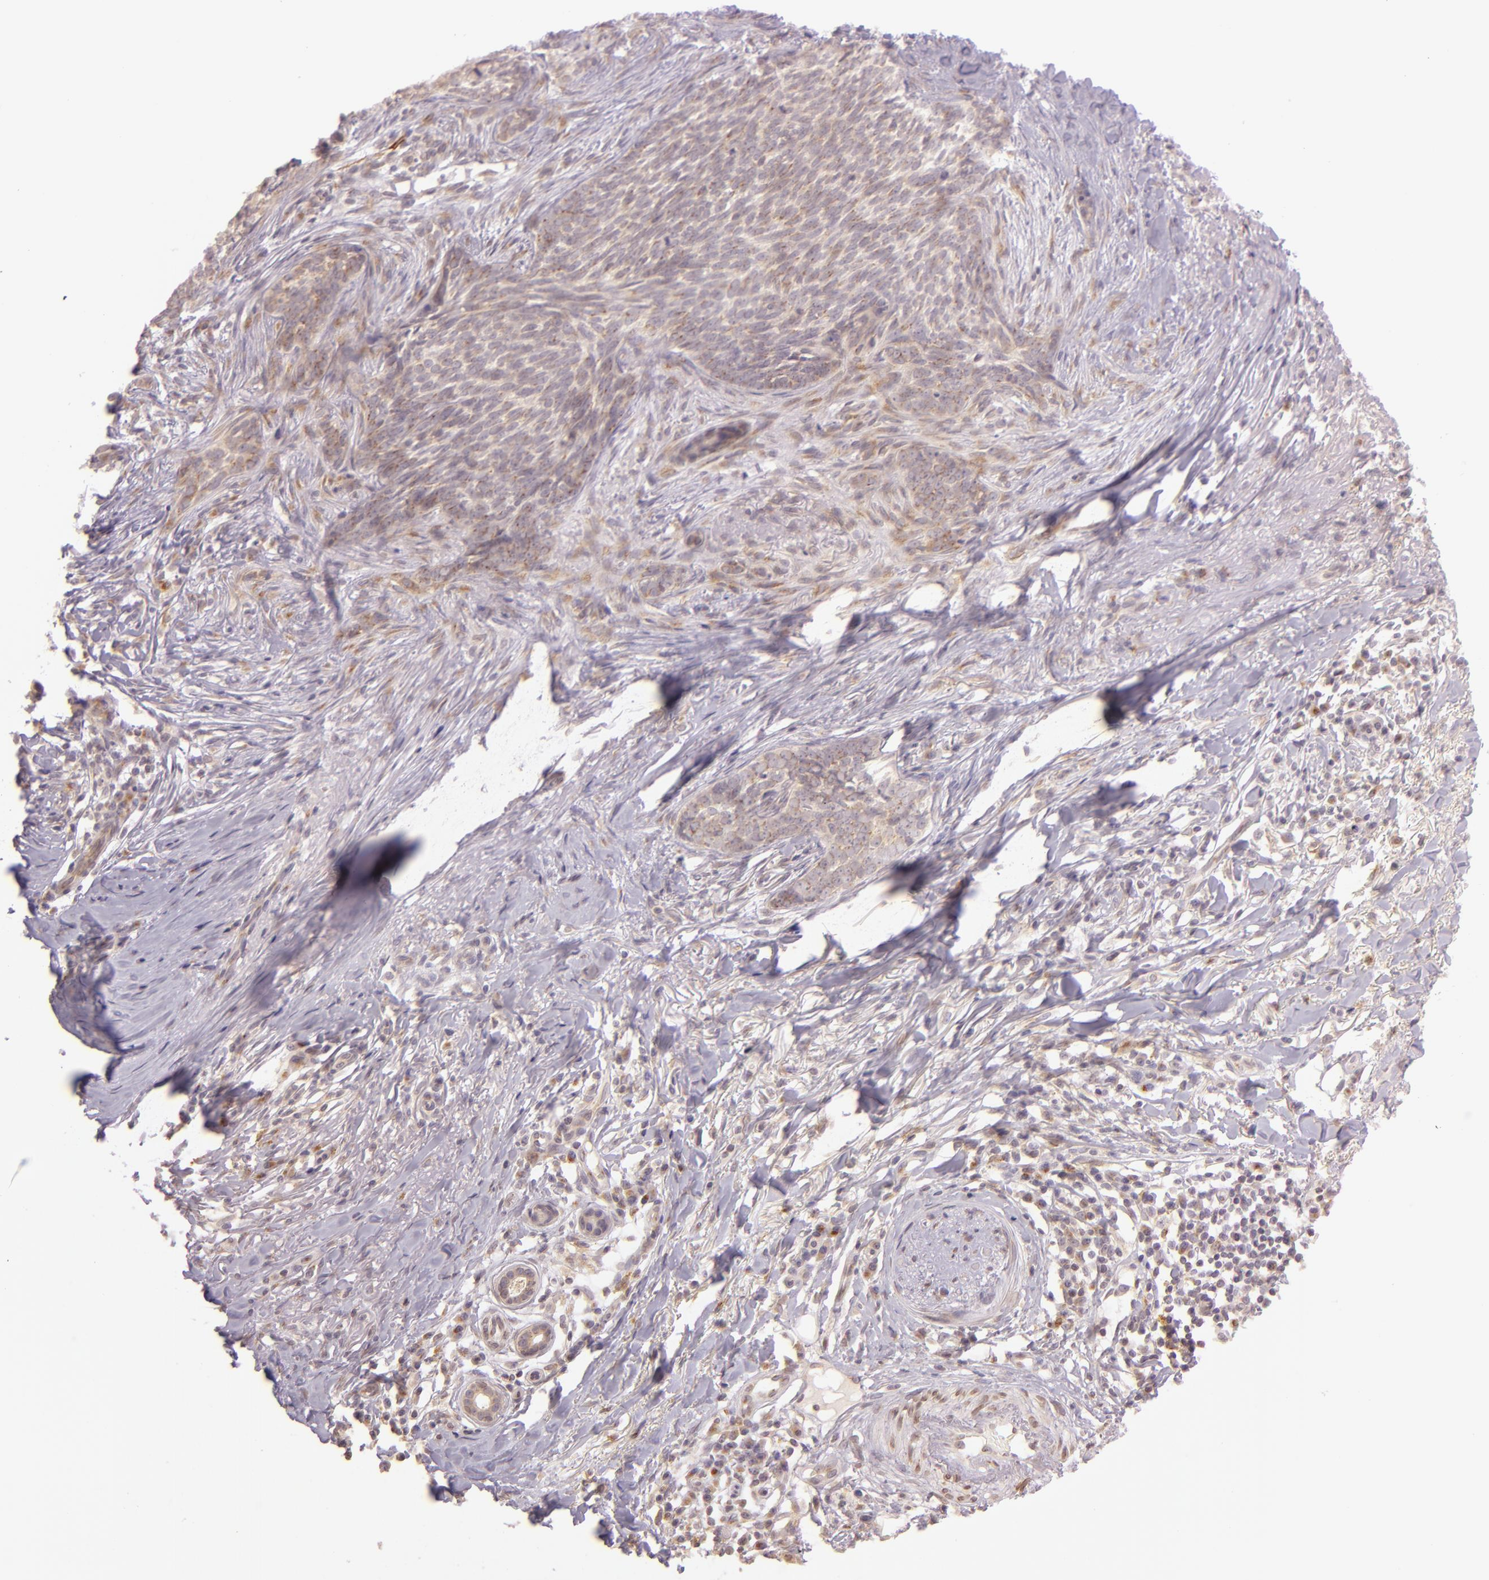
{"staining": {"intensity": "weak", "quantity": "25%-75%", "location": "cytoplasmic/membranous"}, "tissue": "skin cancer", "cell_type": "Tumor cells", "image_type": "cancer", "snomed": [{"axis": "morphology", "description": "Basal cell carcinoma"}, {"axis": "topography", "description": "Skin"}], "caption": "Immunohistochemistry image of neoplastic tissue: skin cancer (basal cell carcinoma) stained using immunohistochemistry (IHC) displays low levels of weak protein expression localized specifically in the cytoplasmic/membranous of tumor cells, appearing as a cytoplasmic/membranous brown color.", "gene": "LGMN", "patient": {"sex": "female", "age": 81}}